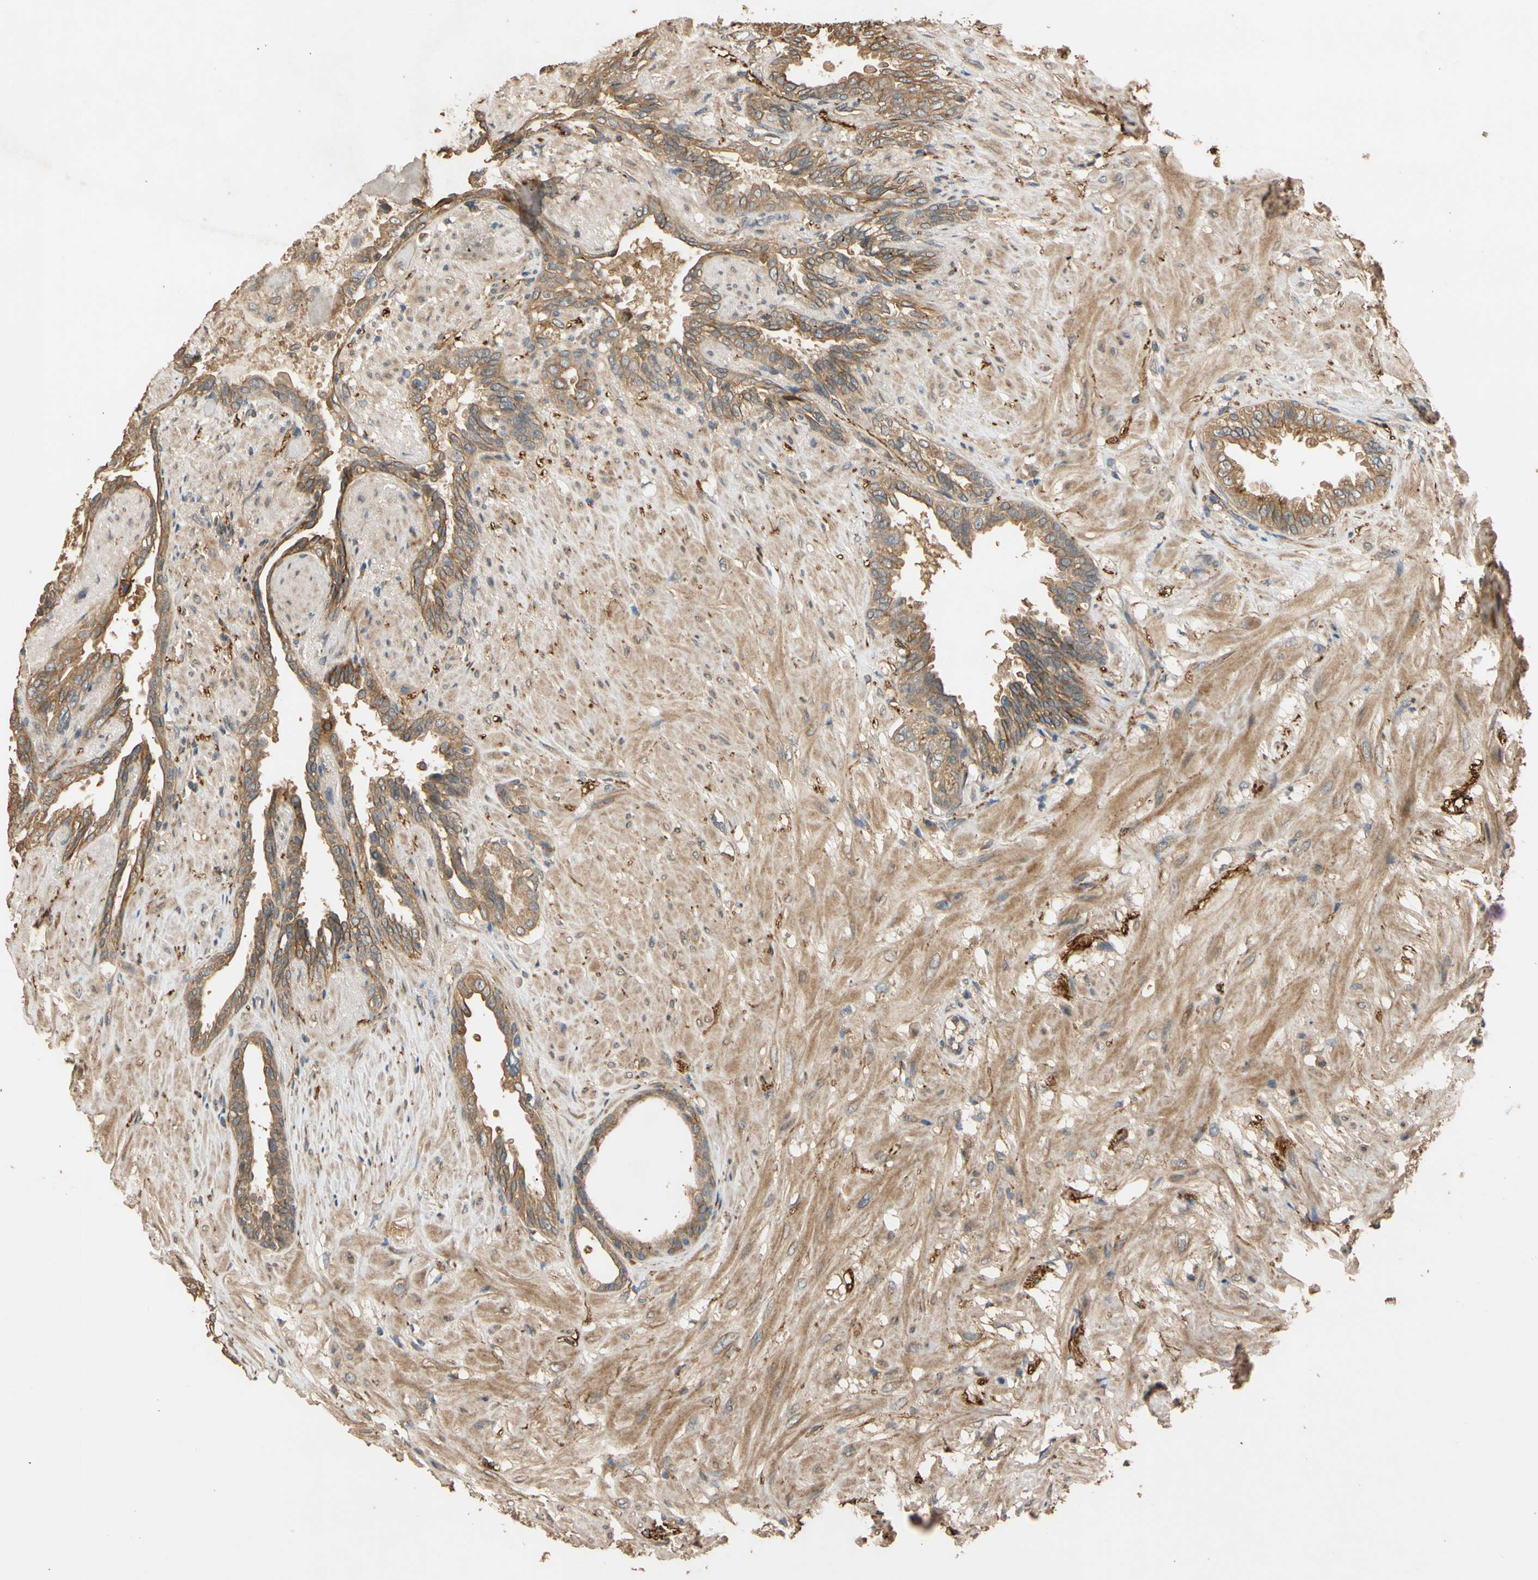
{"staining": {"intensity": "moderate", "quantity": ">75%", "location": "cytoplasmic/membranous"}, "tissue": "seminal vesicle", "cell_type": "Glandular cells", "image_type": "normal", "snomed": [{"axis": "morphology", "description": "Normal tissue, NOS"}, {"axis": "topography", "description": "Seminal veicle"}], "caption": "IHC (DAB (3,3'-diaminobenzidine)) staining of normal human seminal vesicle exhibits moderate cytoplasmic/membranous protein staining in approximately >75% of glandular cells.", "gene": "MGRN1", "patient": {"sex": "male", "age": 61}}